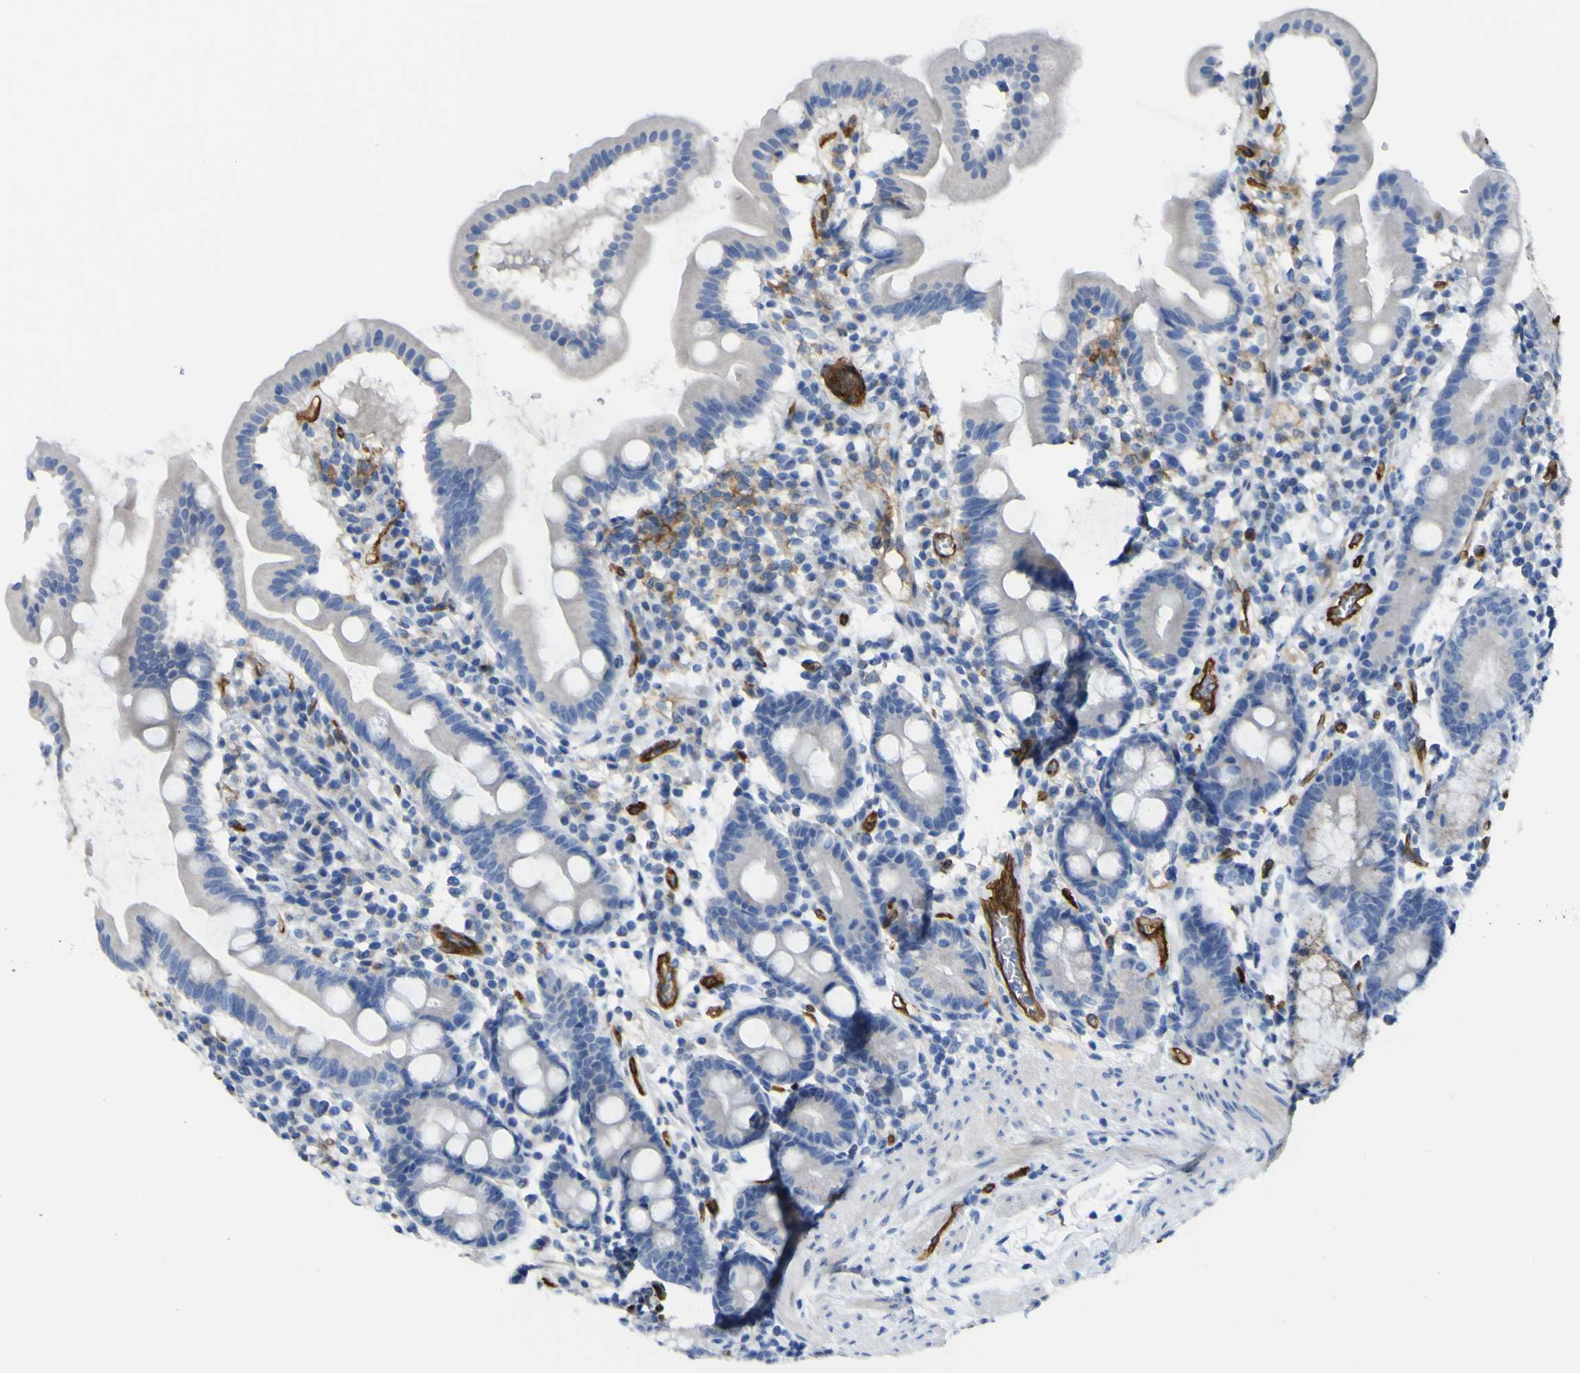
{"staining": {"intensity": "negative", "quantity": "none", "location": "none"}, "tissue": "duodenum", "cell_type": "Glandular cells", "image_type": "normal", "snomed": [{"axis": "morphology", "description": "Normal tissue, NOS"}, {"axis": "topography", "description": "Duodenum"}], "caption": "Immunohistochemistry (IHC) micrograph of unremarkable duodenum: duodenum stained with DAB shows no significant protein positivity in glandular cells.", "gene": "CD93", "patient": {"sex": "male", "age": 50}}